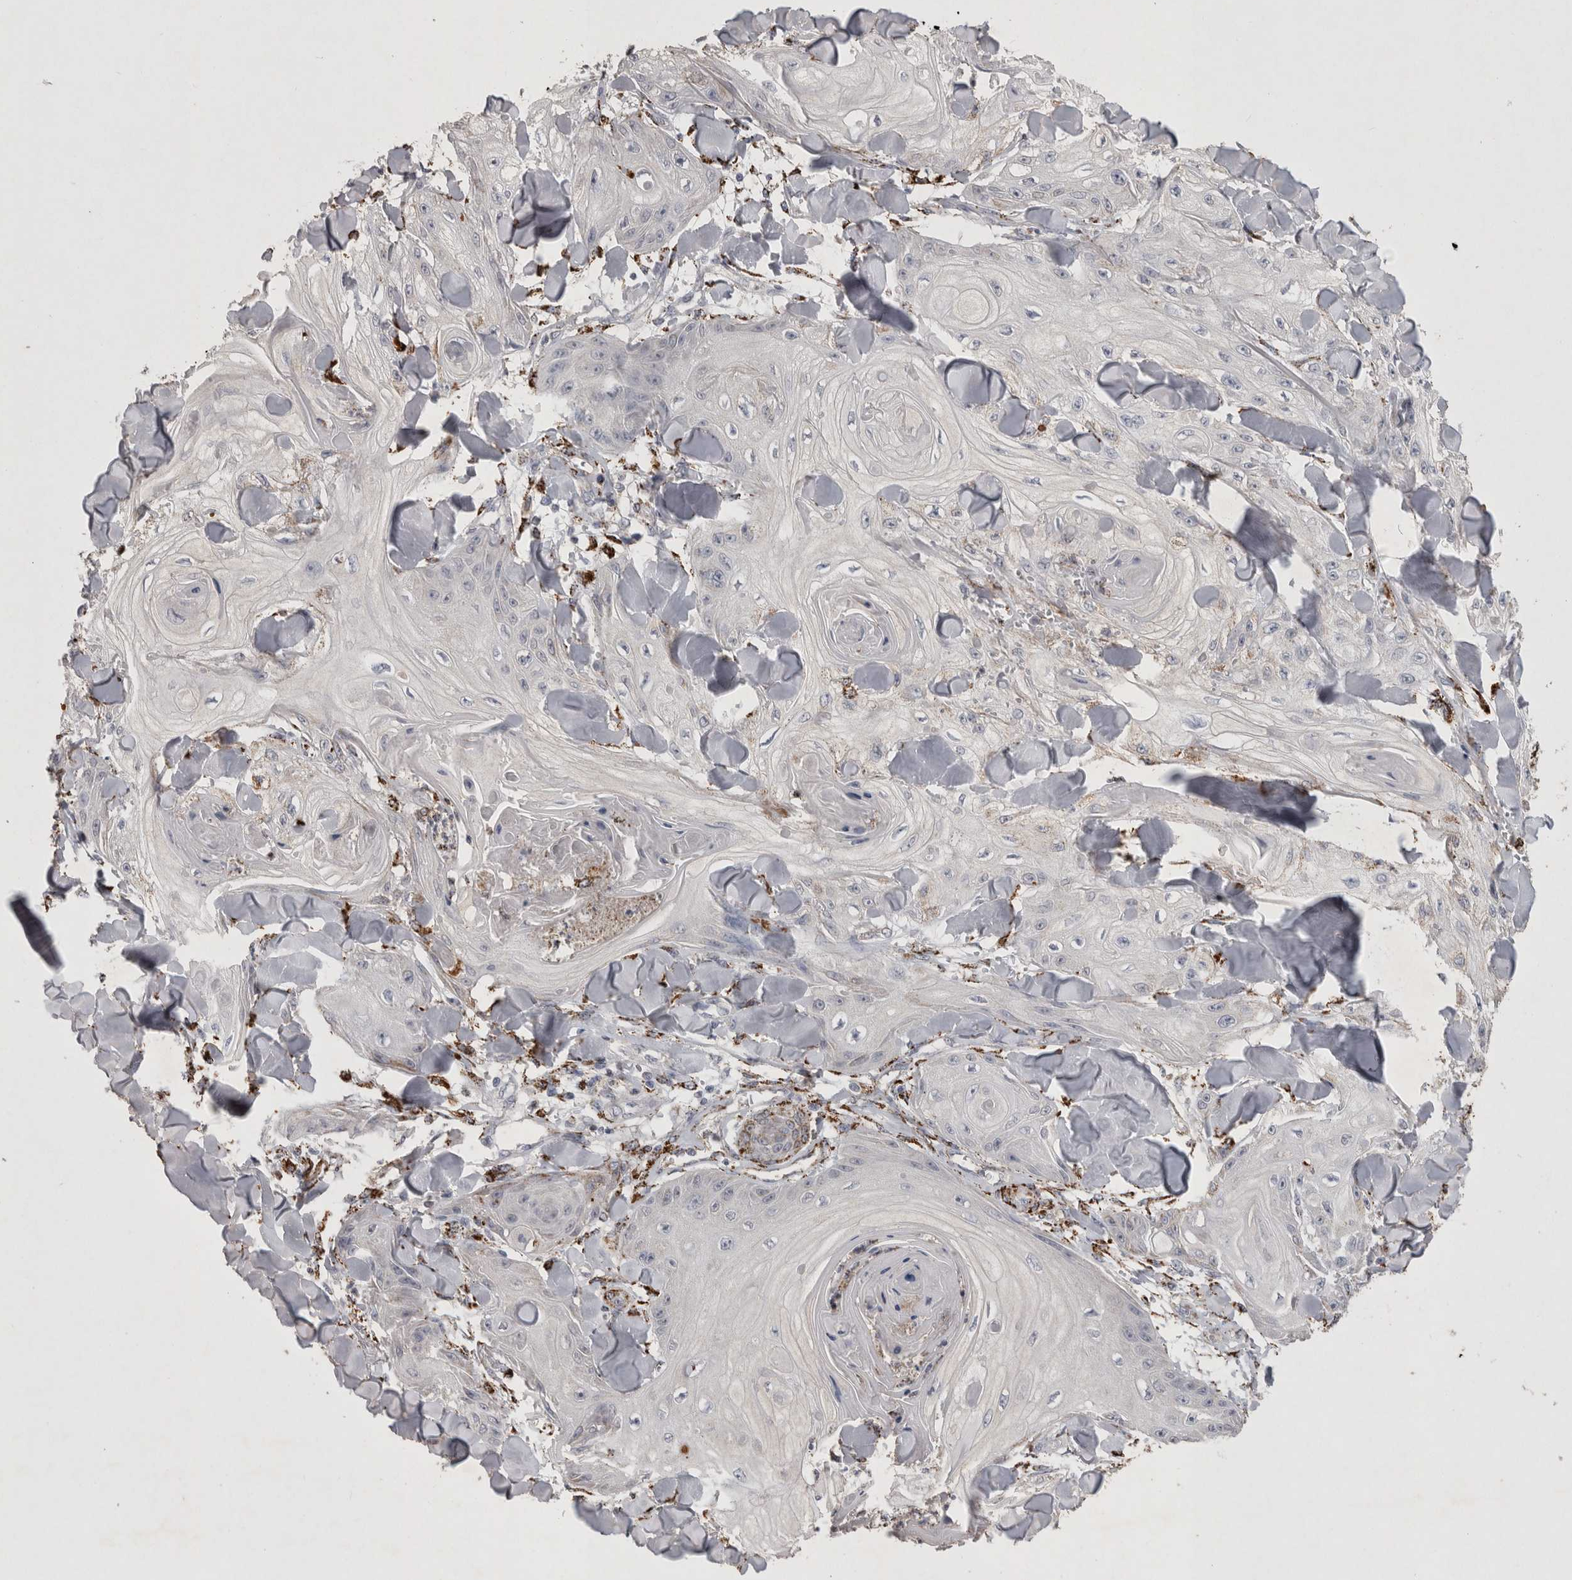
{"staining": {"intensity": "negative", "quantity": "none", "location": "none"}, "tissue": "skin cancer", "cell_type": "Tumor cells", "image_type": "cancer", "snomed": [{"axis": "morphology", "description": "Squamous cell carcinoma, NOS"}, {"axis": "topography", "description": "Skin"}], "caption": "Tumor cells show no significant protein positivity in skin cancer. The staining was performed using DAB to visualize the protein expression in brown, while the nuclei were stained in blue with hematoxylin (Magnification: 20x).", "gene": "DKK3", "patient": {"sex": "male", "age": 74}}